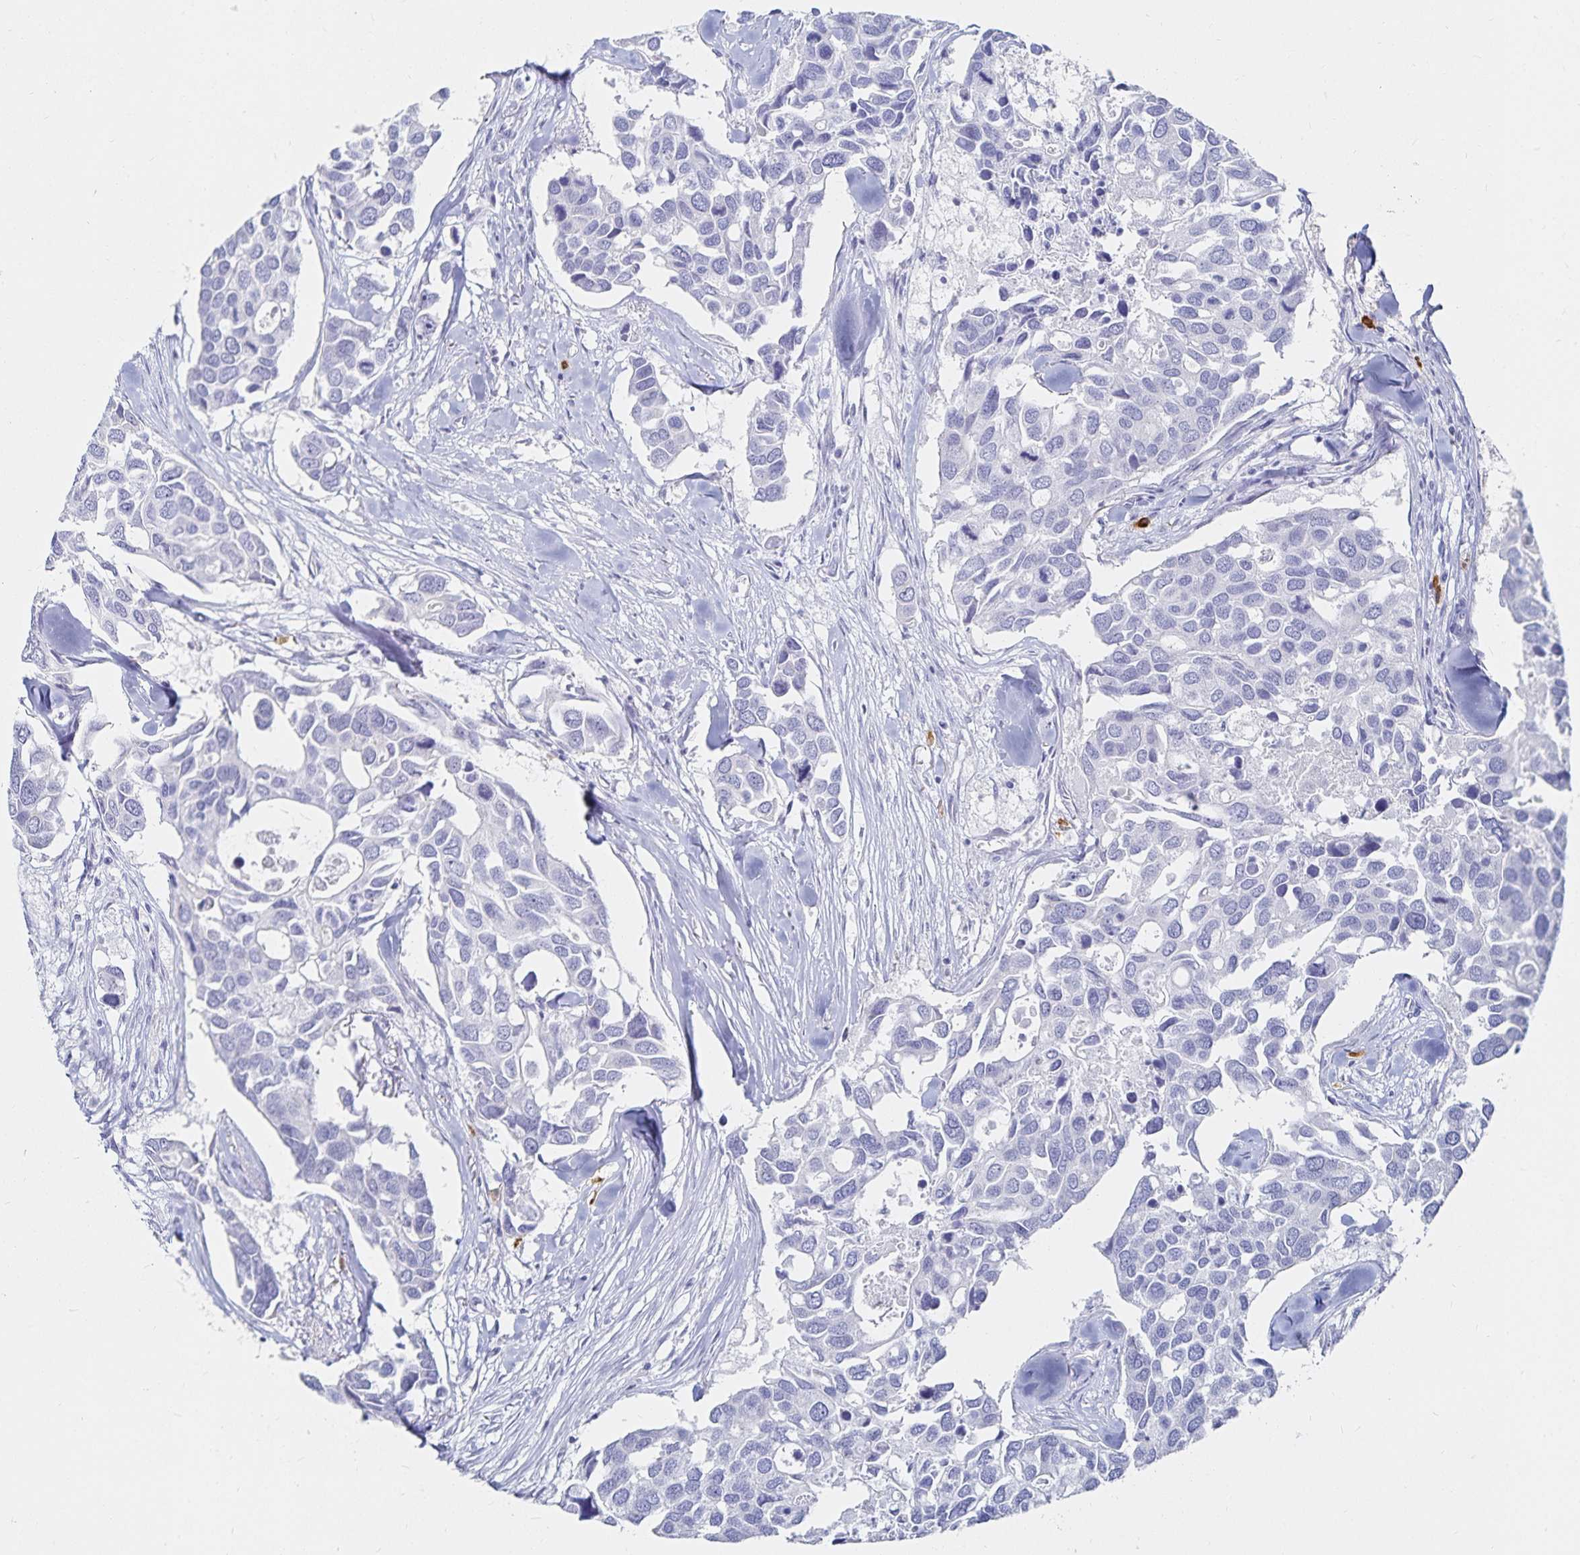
{"staining": {"intensity": "negative", "quantity": "none", "location": "none"}, "tissue": "breast cancer", "cell_type": "Tumor cells", "image_type": "cancer", "snomed": [{"axis": "morphology", "description": "Duct carcinoma"}, {"axis": "topography", "description": "Breast"}], "caption": "Tumor cells show no significant staining in breast cancer.", "gene": "TNIP1", "patient": {"sex": "female", "age": 83}}